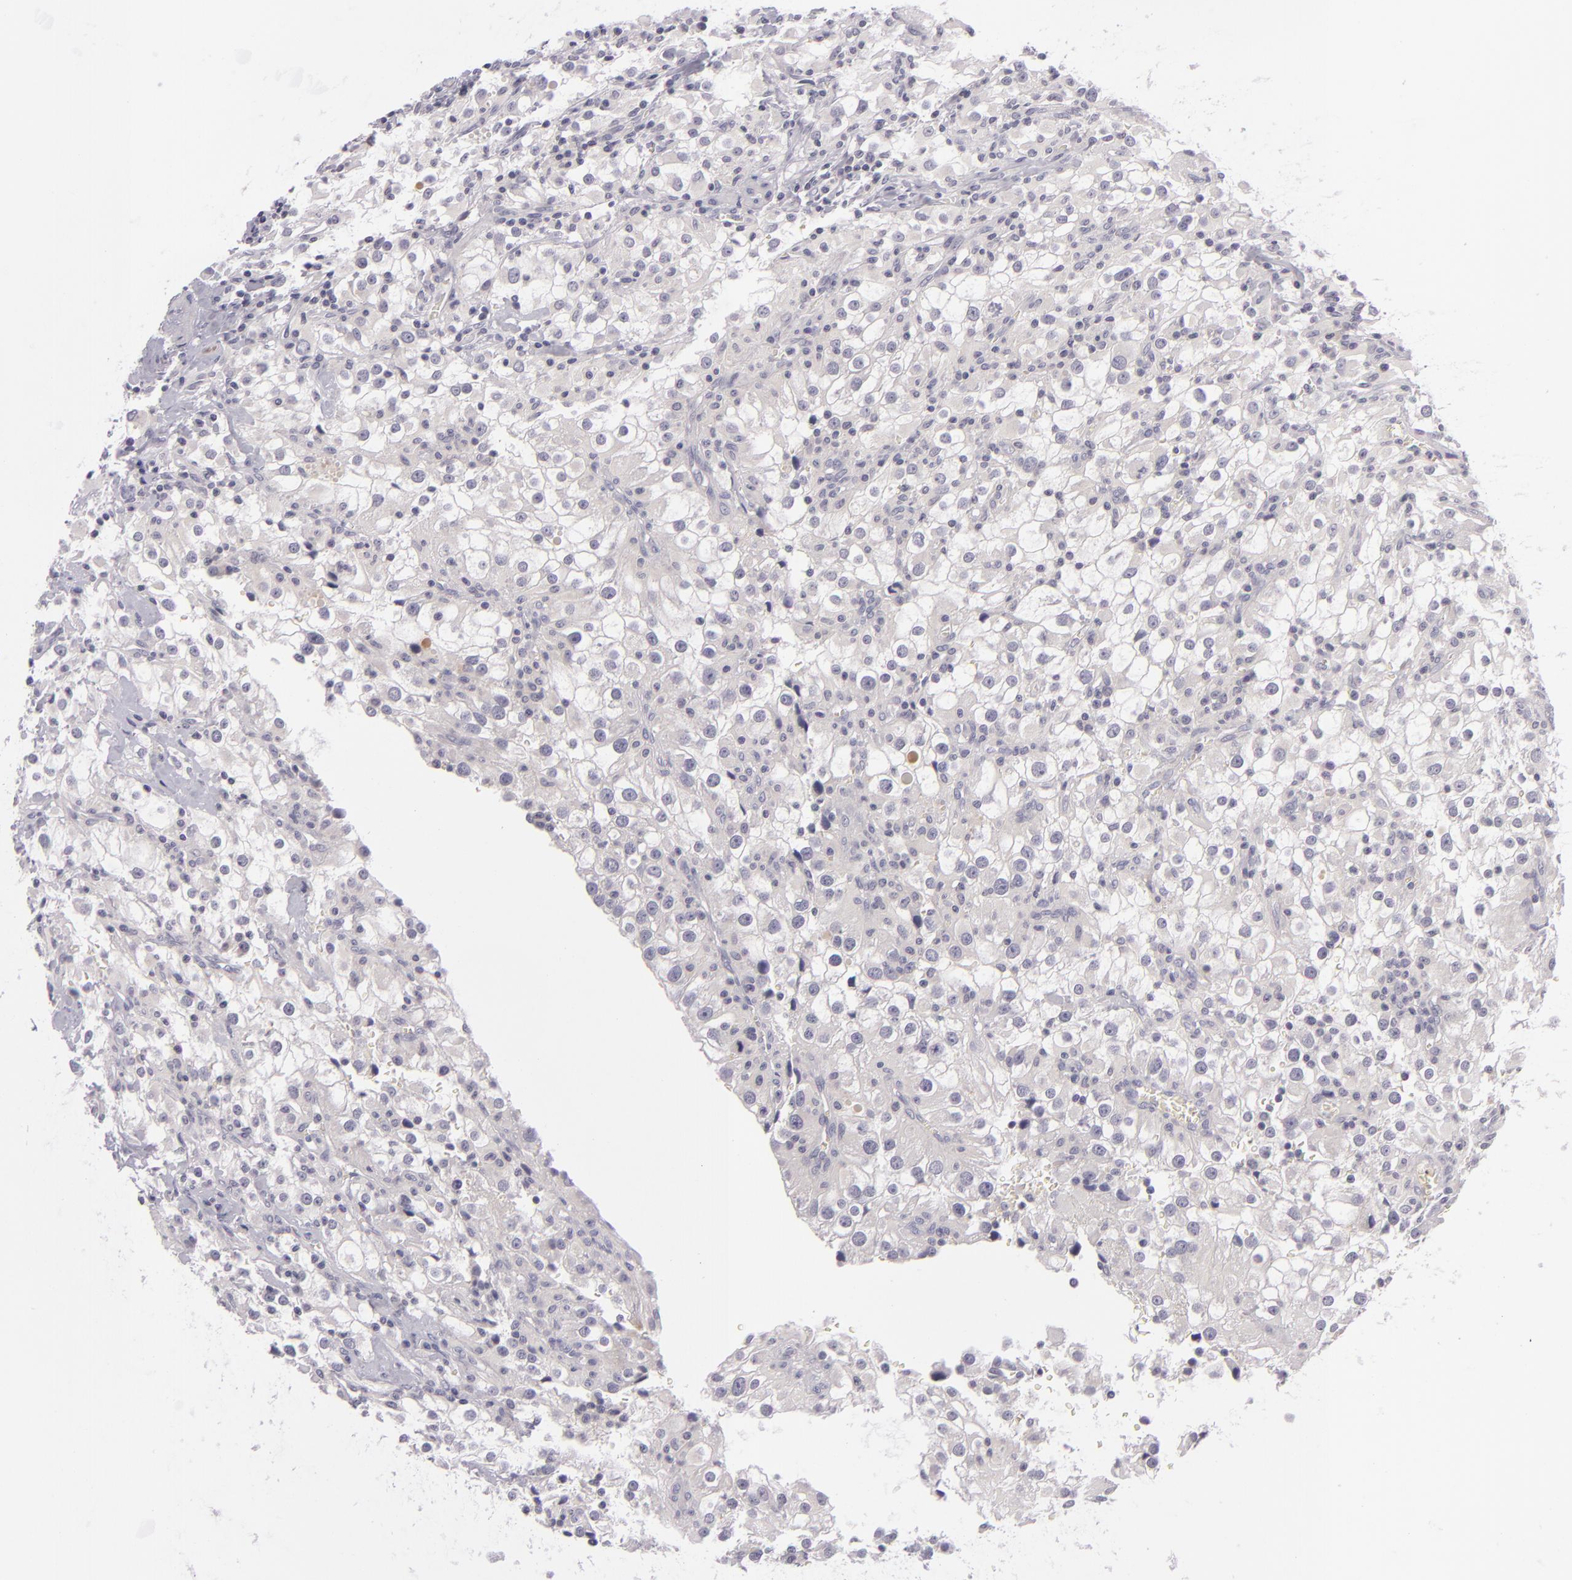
{"staining": {"intensity": "negative", "quantity": "none", "location": "none"}, "tissue": "renal cancer", "cell_type": "Tumor cells", "image_type": "cancer", "snomed": [{"axis": "morphology", "description": "Adenocarcinoma, NOS"}, {"axis": "topography", "description": "Kidney"}], "caption": "IHC of renal adenocarcinoma displays no positivity in tumor cells. The staining is performed using DAB brown chromogen with nuclei counter-stained in using hematoxylin.", "gene": "DAG1", "patient": {"sex": "female", "age": 52}}